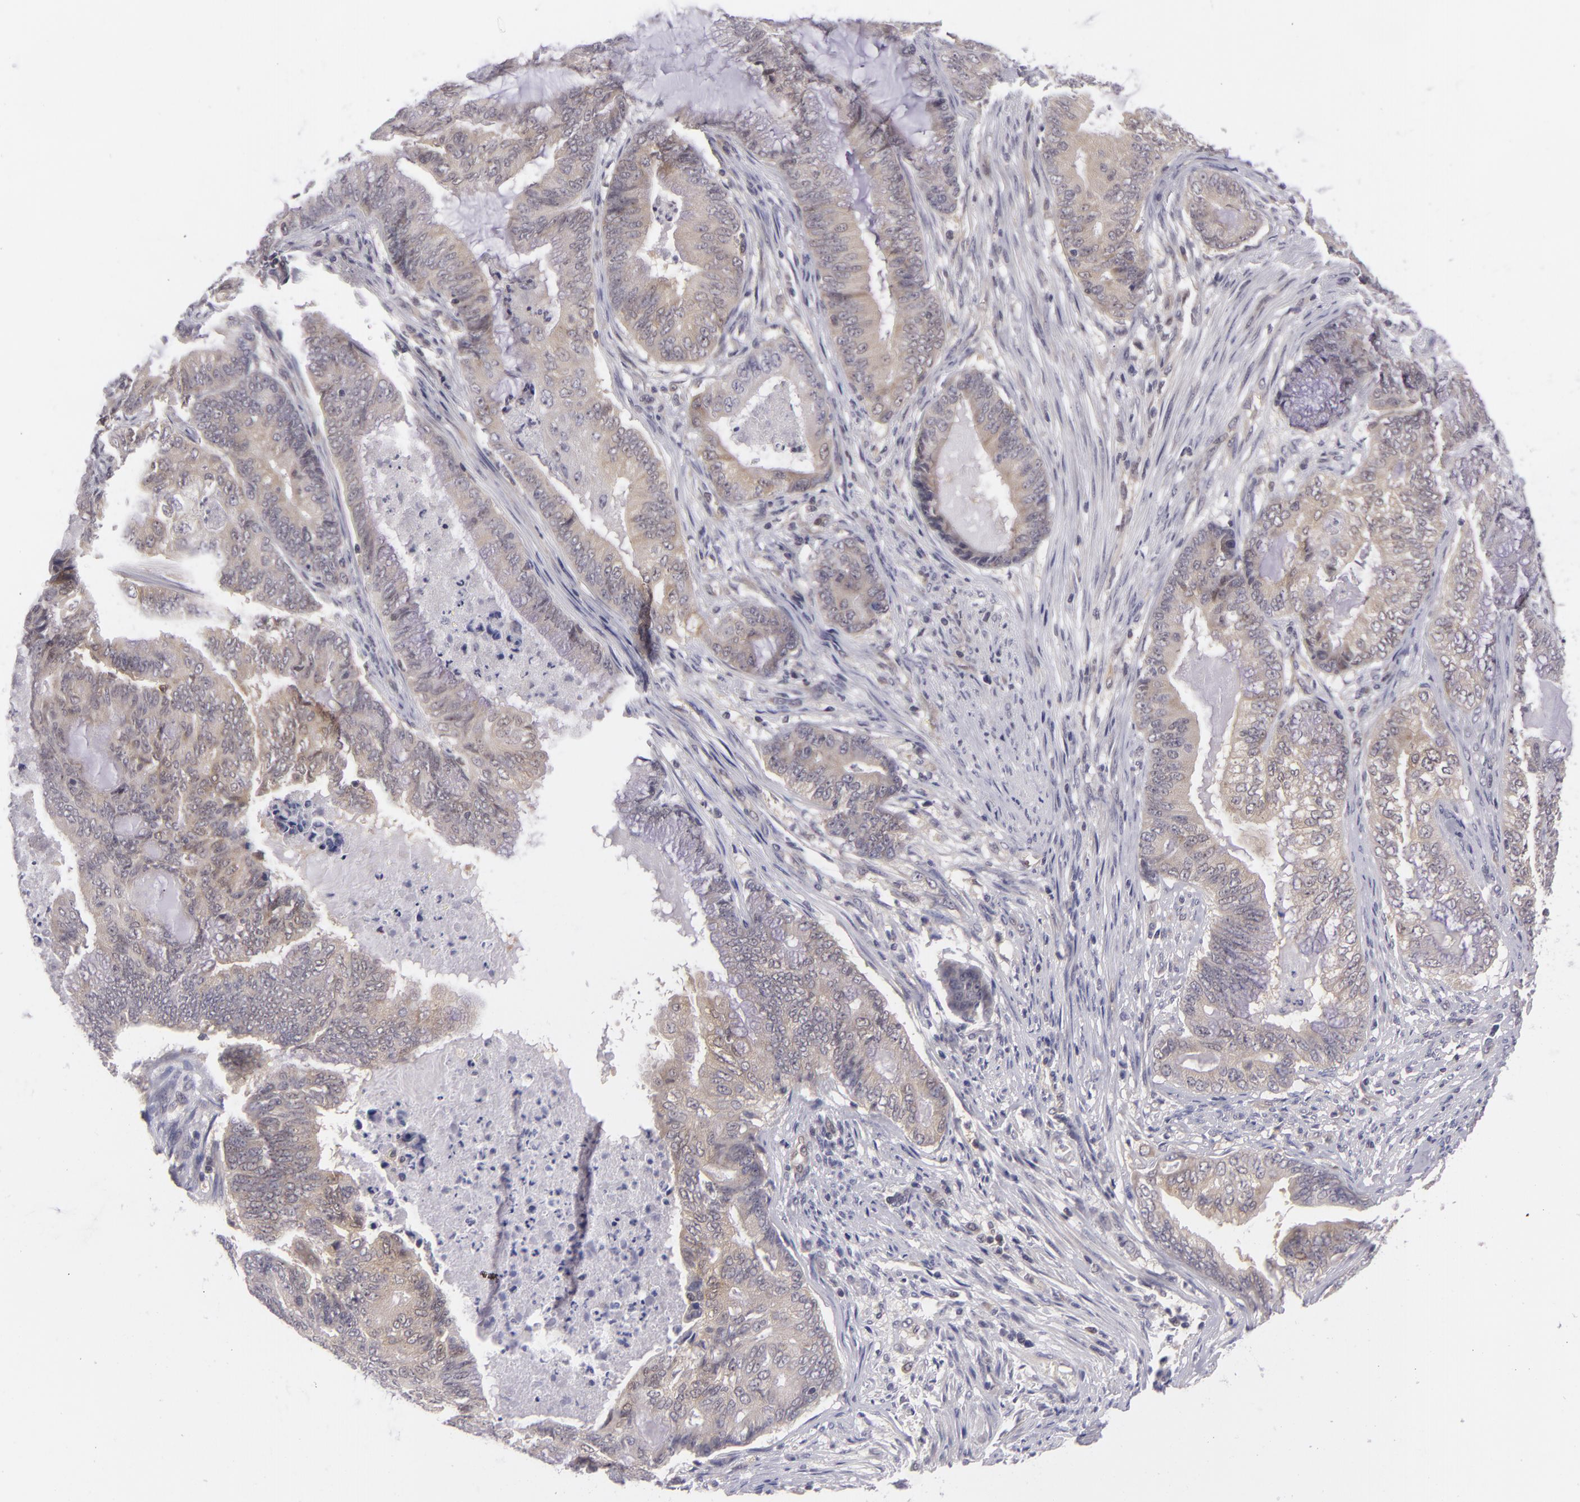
{"staining": {"intensity": "weak", "quantity": "25%-75%", "location": "cytoplasmic/membranous"}, "tissue": "endometrial cancer", "cell_type": "Tumor cells", "image_type": "cancer", "snomed": [{"axis": "morphology", "description": "Adenocarcinoma, NOS"}, {"axis": "topography", "description": "Endometrium"}], "caption": "Protein staining of adenocarcinoma (endometrial) tissue reveals weak cytoplasmic/membranous positivity in approximately 25%-75% of tumor cells. (DAB (3,3'-diaminobenzidine) IHC with brightfield microscopy, high magnification).", "gene": "BCL10", "patient": {"sex": "female", "age": 63}}